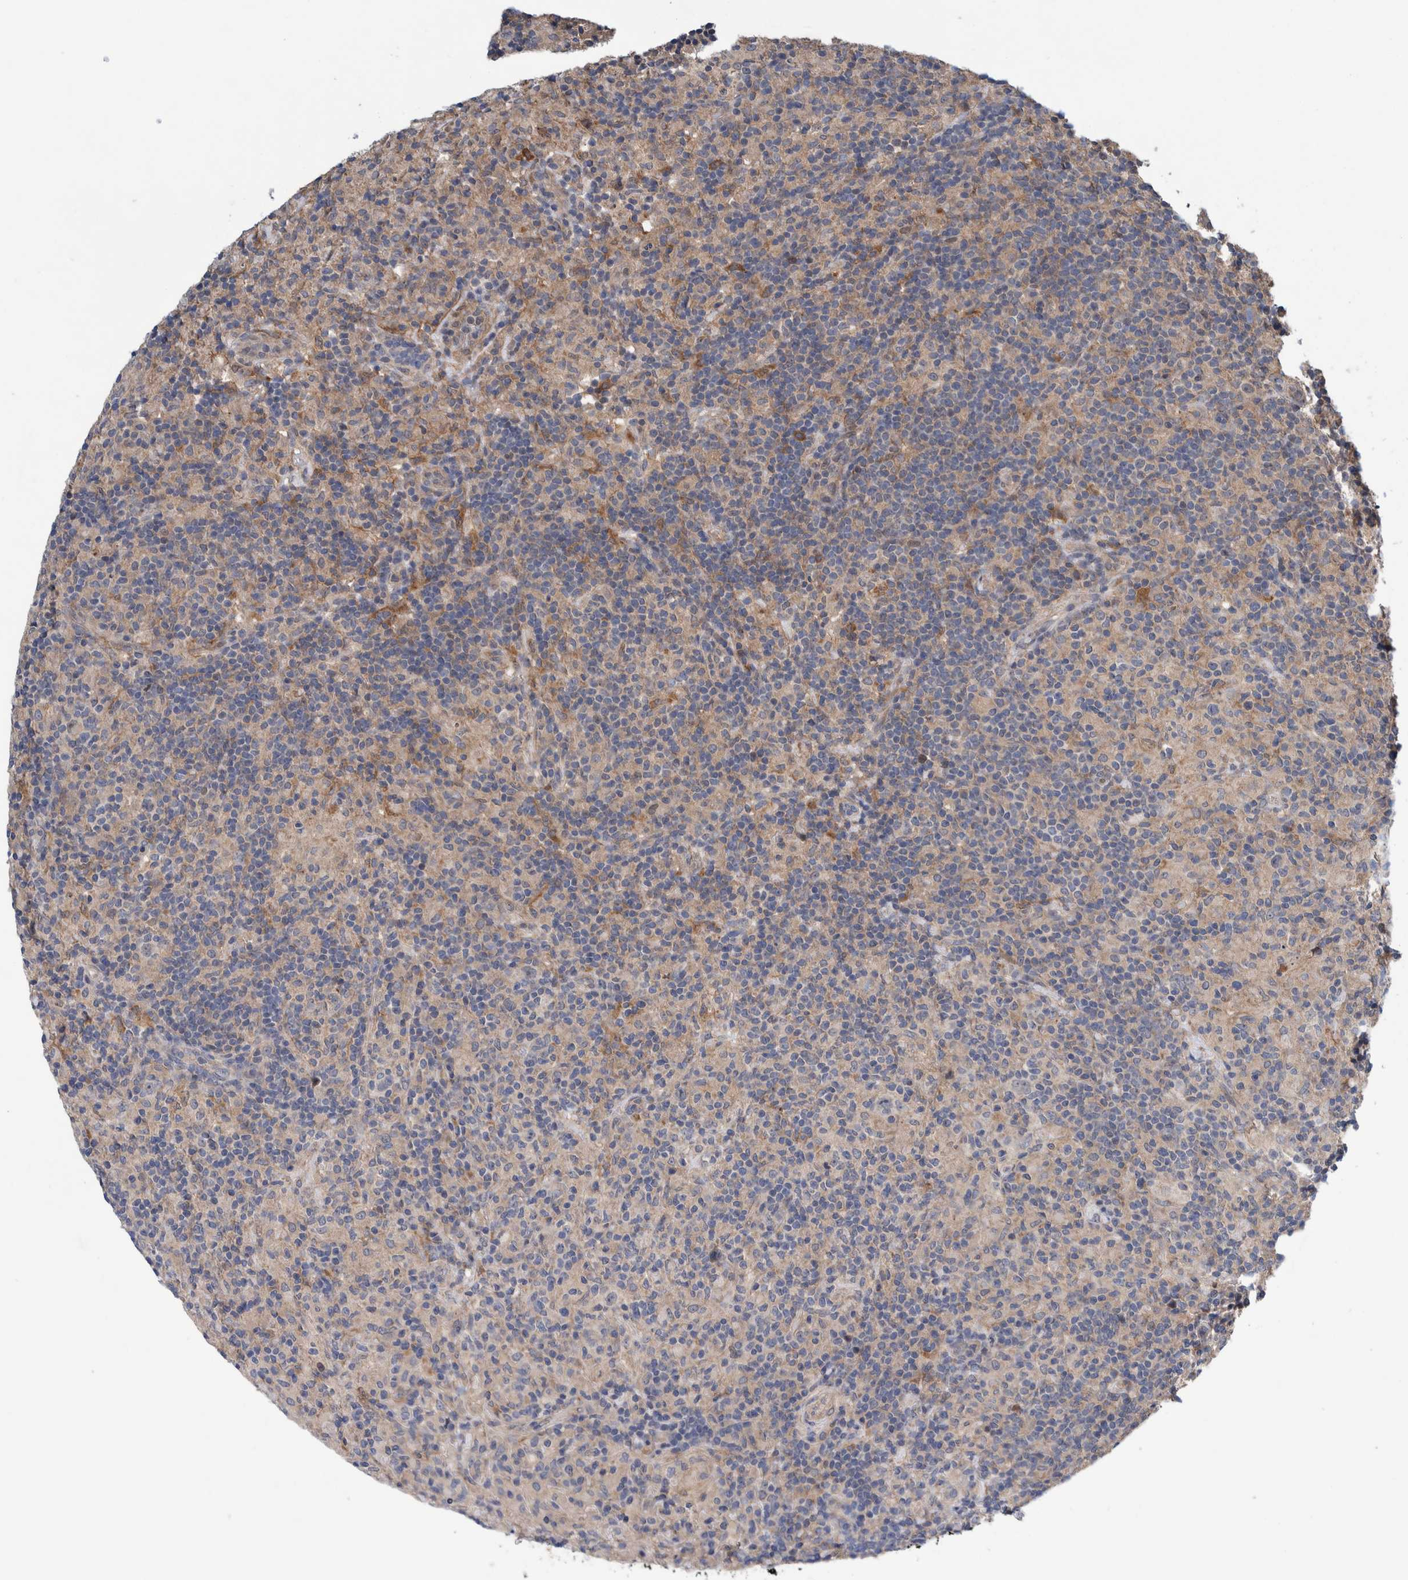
{"staining": {"intensity": "negative", "quantity": "none", "location": "none"}, "tissue": "lymphoma", "cell_type": "Tumor cells", "image_type": "cancer", "snomed": [{"axis": "morphology", "description": "Hodgkin's disease, NOS"}, {"axis": "topography", "description": "Lymph node"}], "caption": "High magnification brightfield microscopy of lymphoma stained with DAB (brown) and counterstained with hematoxylin (blue): tumor cells show no significant positivity. (DAB (3,3'-diaminobenzidine) immunohistochemistry (IHC) with hematoxylin counter stain).", "gene": "PIK3R6", "patient": {"sex": "male", "age": 70}}